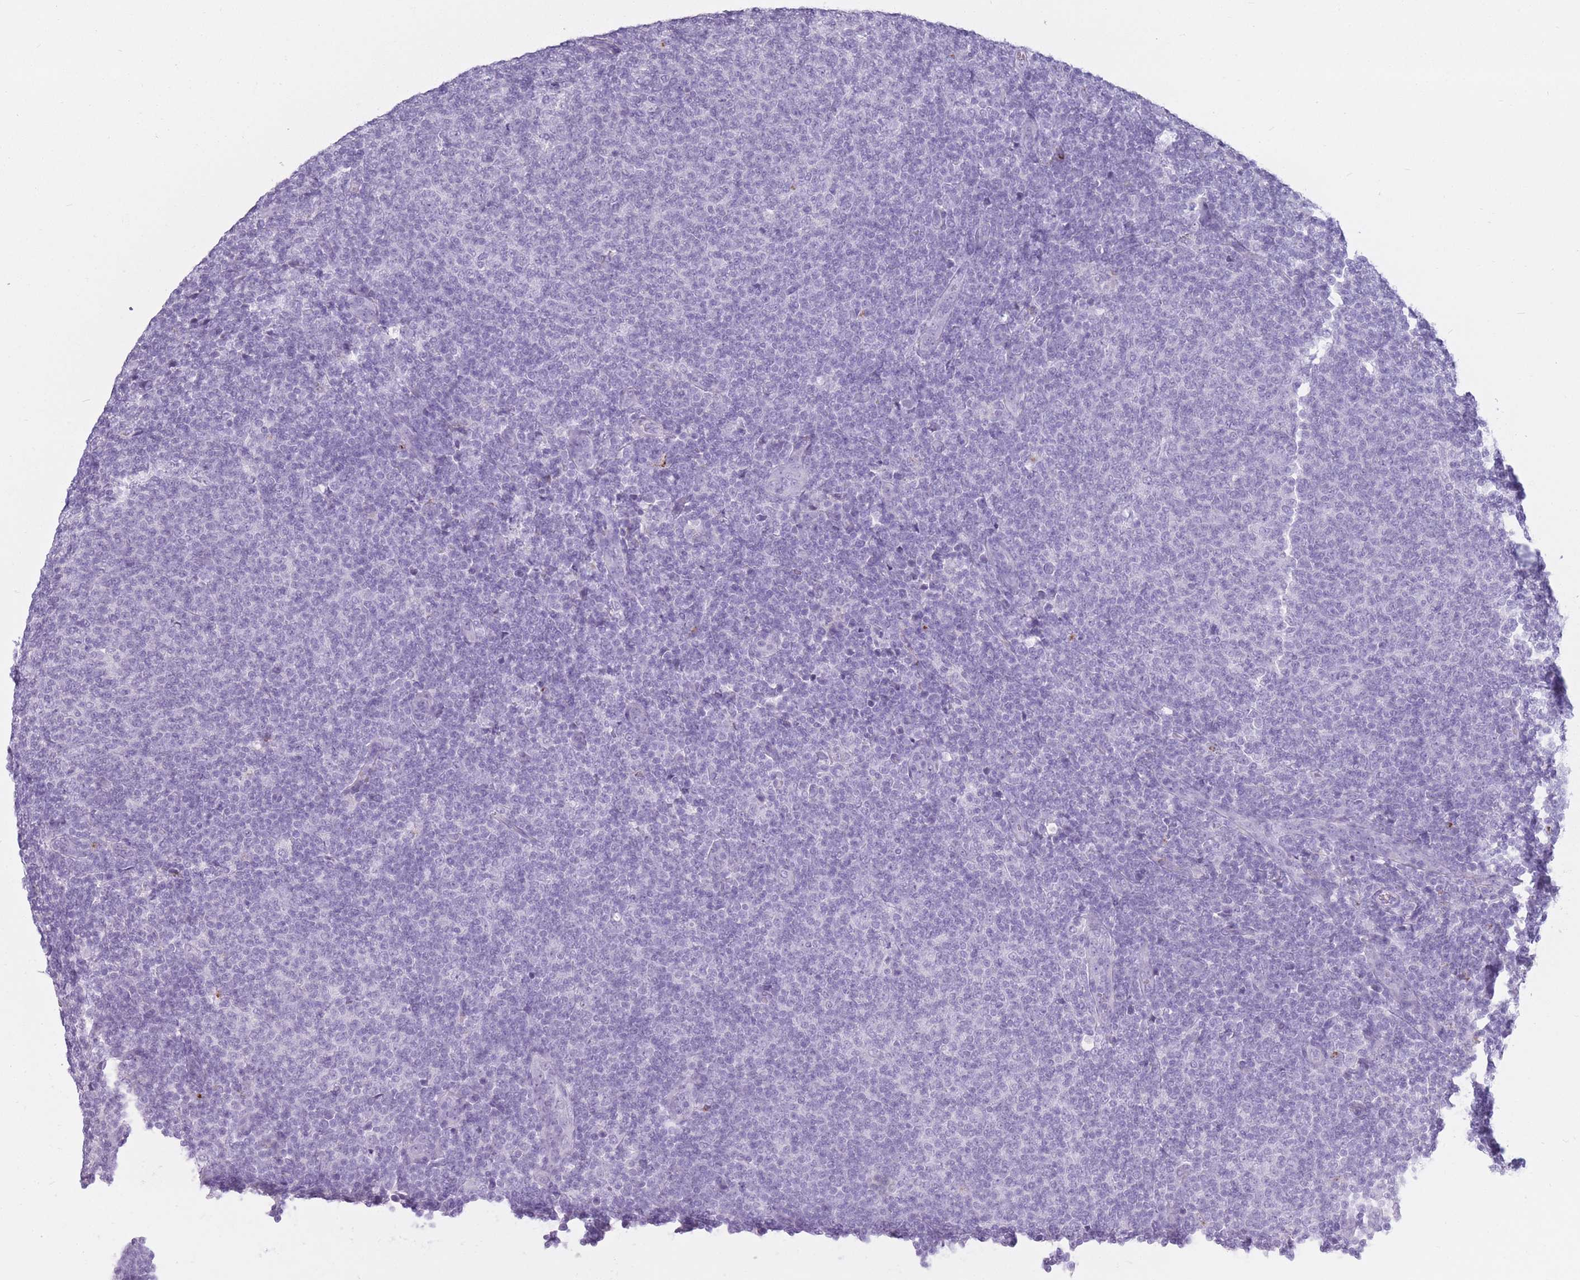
{"staining": {"intensity": "negative", "quantity": "none", "location": "none"}, "tissue": "lymphoma", "cell_type": "Tumor cells", "image_type": "cancer", "snomed": [{"axis": "morphology", "description": "Malignant lymphoma, non-Hodgkin's type, Low grade"}, {"axis": "topography", "description": "Lymph node"}], "caption": "High power microscopy micrograph of an immunohistochemistry photomicrograph of low-grade malignant lymphoma, non-Hodgkin's type, revealing no significant staining in tumor cells.", "gene": "OR7C1", "patient": {"sex": "male", "age": 66}}